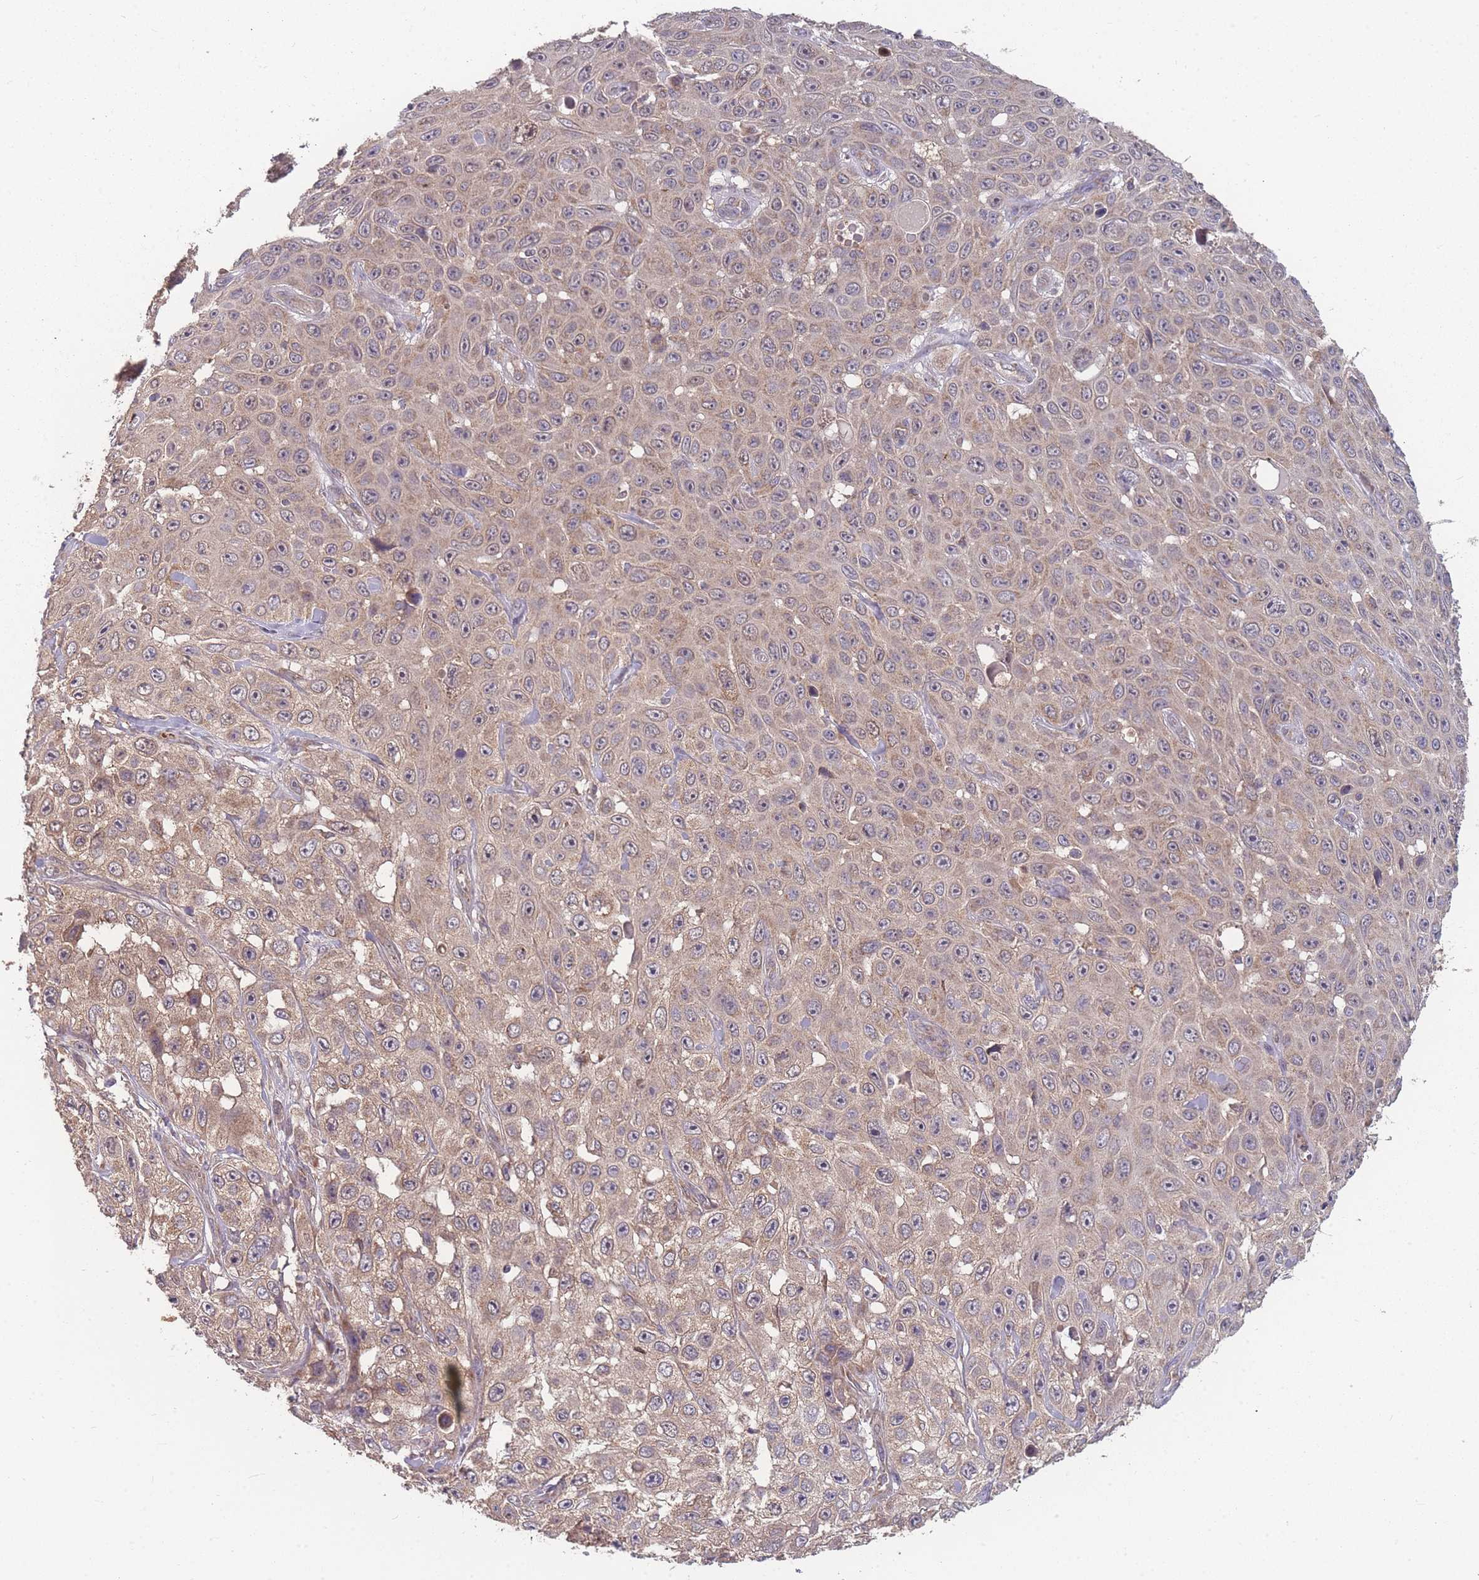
{"staining": {"intensity": "weak", "quantity": "25%-75%", "location": "cytoplasmic/membranous"}, "tissue": "skin cancer", "cell_type": "Tumor cells", "image_type": "cancer", "snomed": [{"axis": "morphology", "description": "Squamous cell carcinoma, NOS"}, {"axis": "topography", "description": "Skin"}], "caption": "Weak cytoplasmic/membranous staining for a protein is seen in approximately 25%-75% of tumor cells of squamous cell carcinoma (skin) using IHC.", "gene": "SLC35B4", "patient": {"sex": "male", "age": 82}}